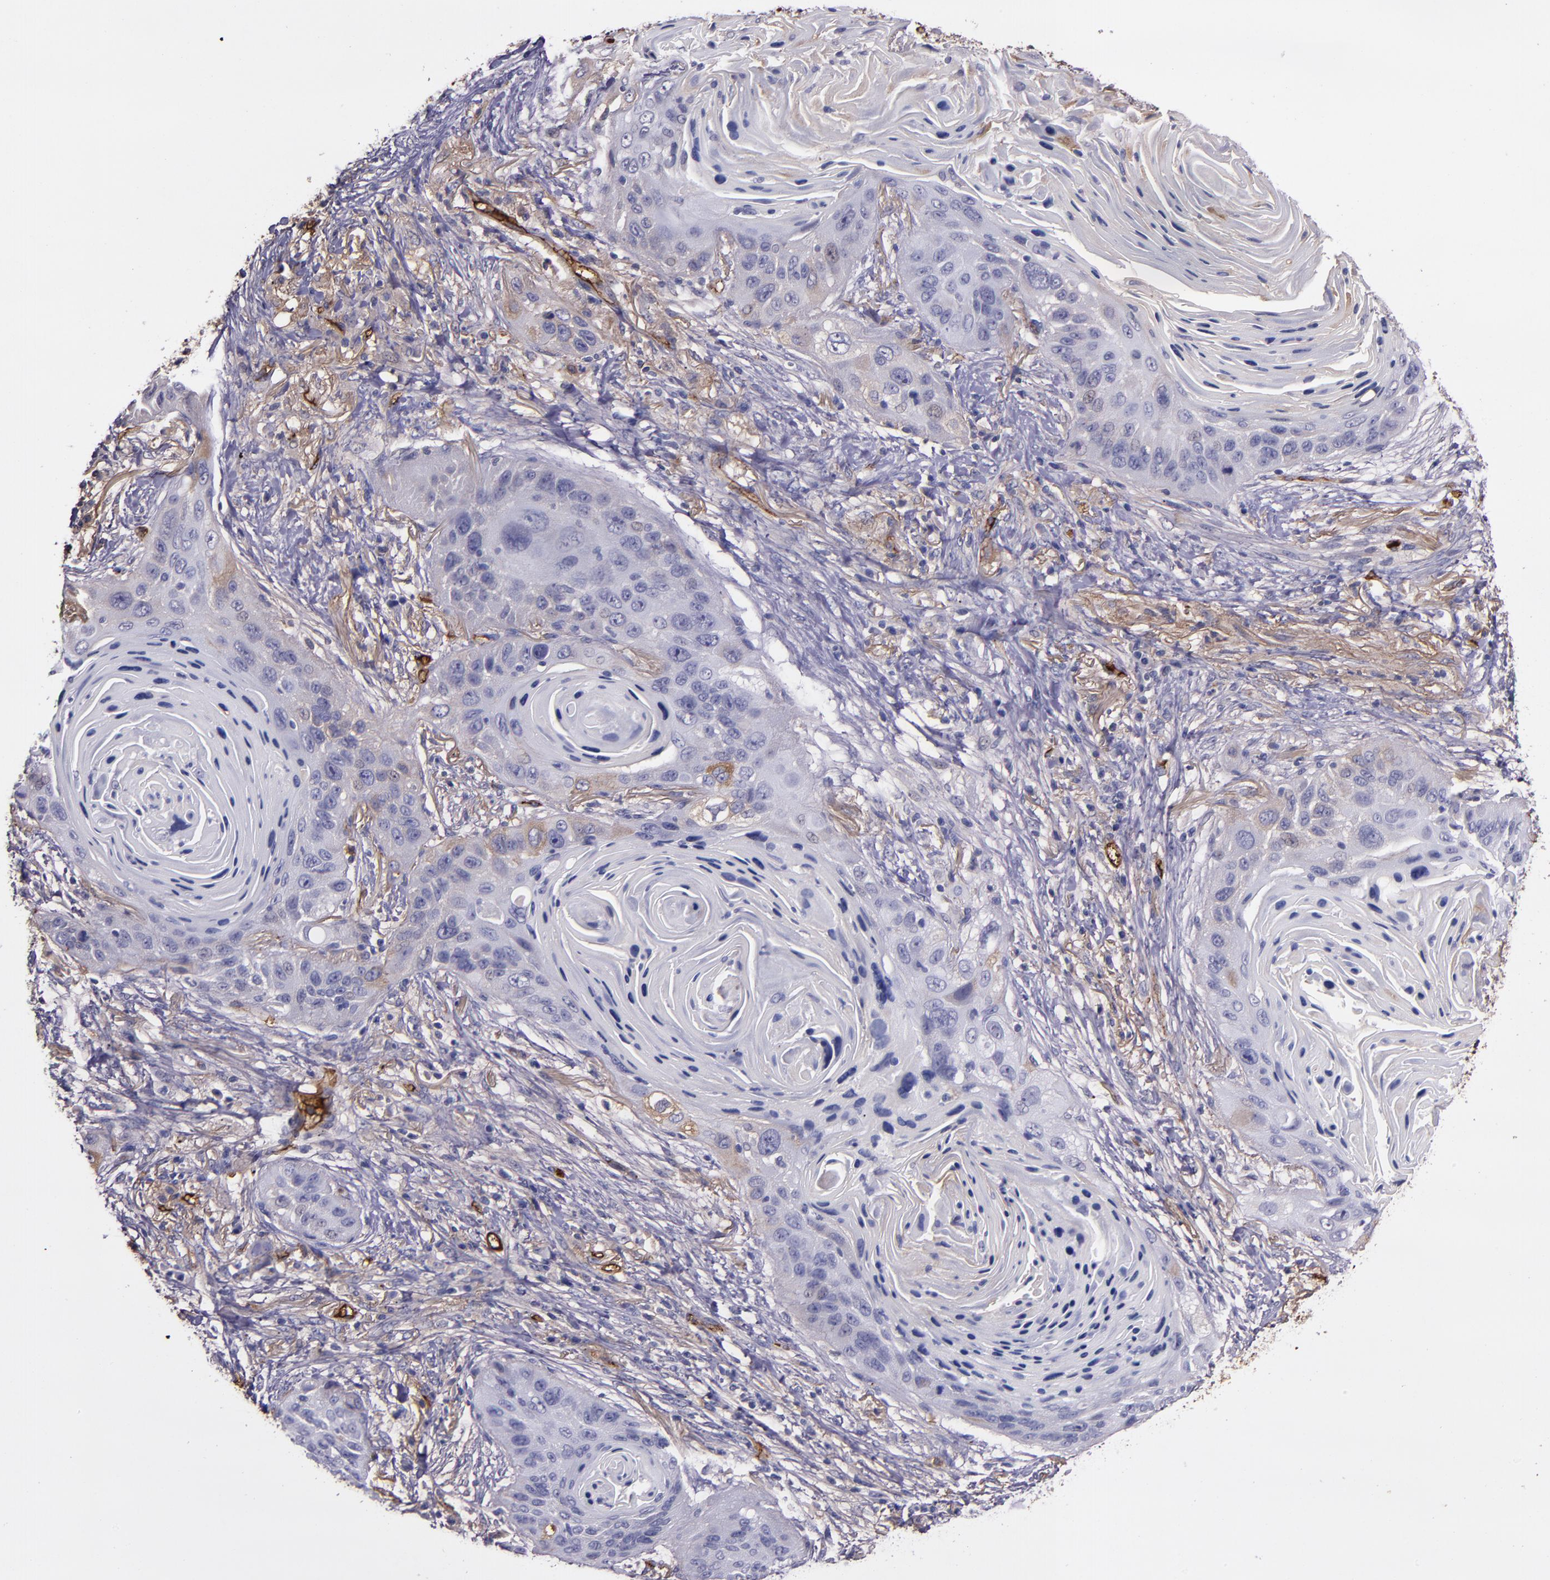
{"staining": {"intensity": "moderate", "quantity": "<25%", "location": "cytoplasmic/membranous"}, "tissue": "lung cancer", "cell_type": "Tumor cells", "image_type": "cancer", "snomed": [{"axis": "morphology", "description": "Squamous cell carcinoma, NOS"}, {"axis": "topography", "description": "Lung"}], "caption": "Moderate cytoplasmic/membranous expression is appreciated in about <25% of tumor cells in lung squamous cell carcinoma.", "gene": "A2M", "patient": {"sex": "female", "age": 67}}